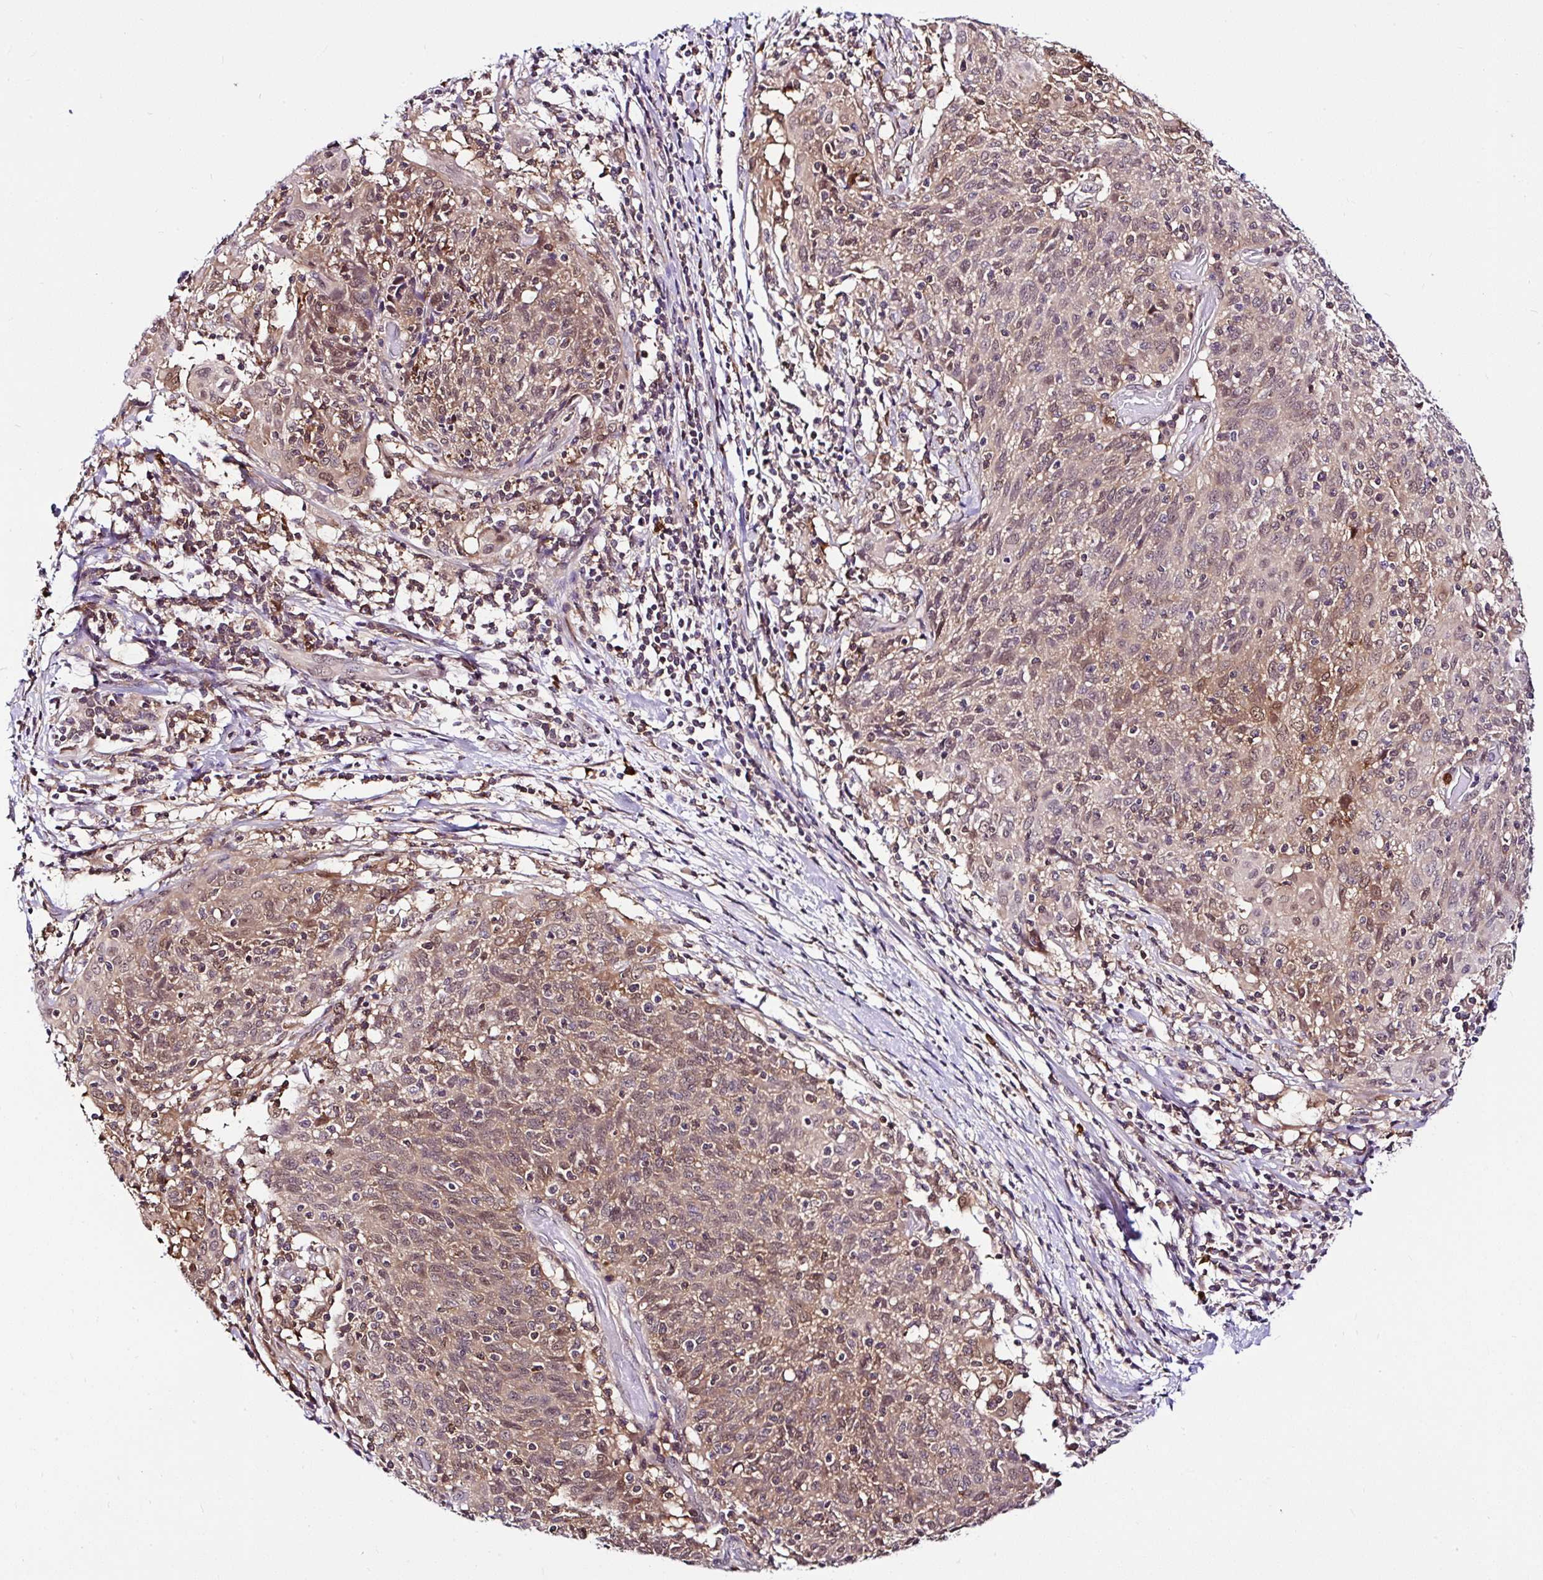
{"staining": {"intensity": "weak", "quantity": ">75%", "location": "cytoplasmic/membranous,nuclear"}, "tissue": "cervical cancer", "cell_type": "Tumor cells", "image_type": "cancer", "snomed": [{"axis": "morphology", "description": "Squamous cell carcinoma, NOS"}, {"axis": "topography", "description": "Cervix"}], "caption": "The histopathology image reveals staining of cervical cancer (squamous cell carcinoma), revealing weak cytoplasmic/membranous and nuclear protein staining (brown color) within tumor cells.", "gene": "PIN4", "patient": {"sex": "female", "age": 52}}